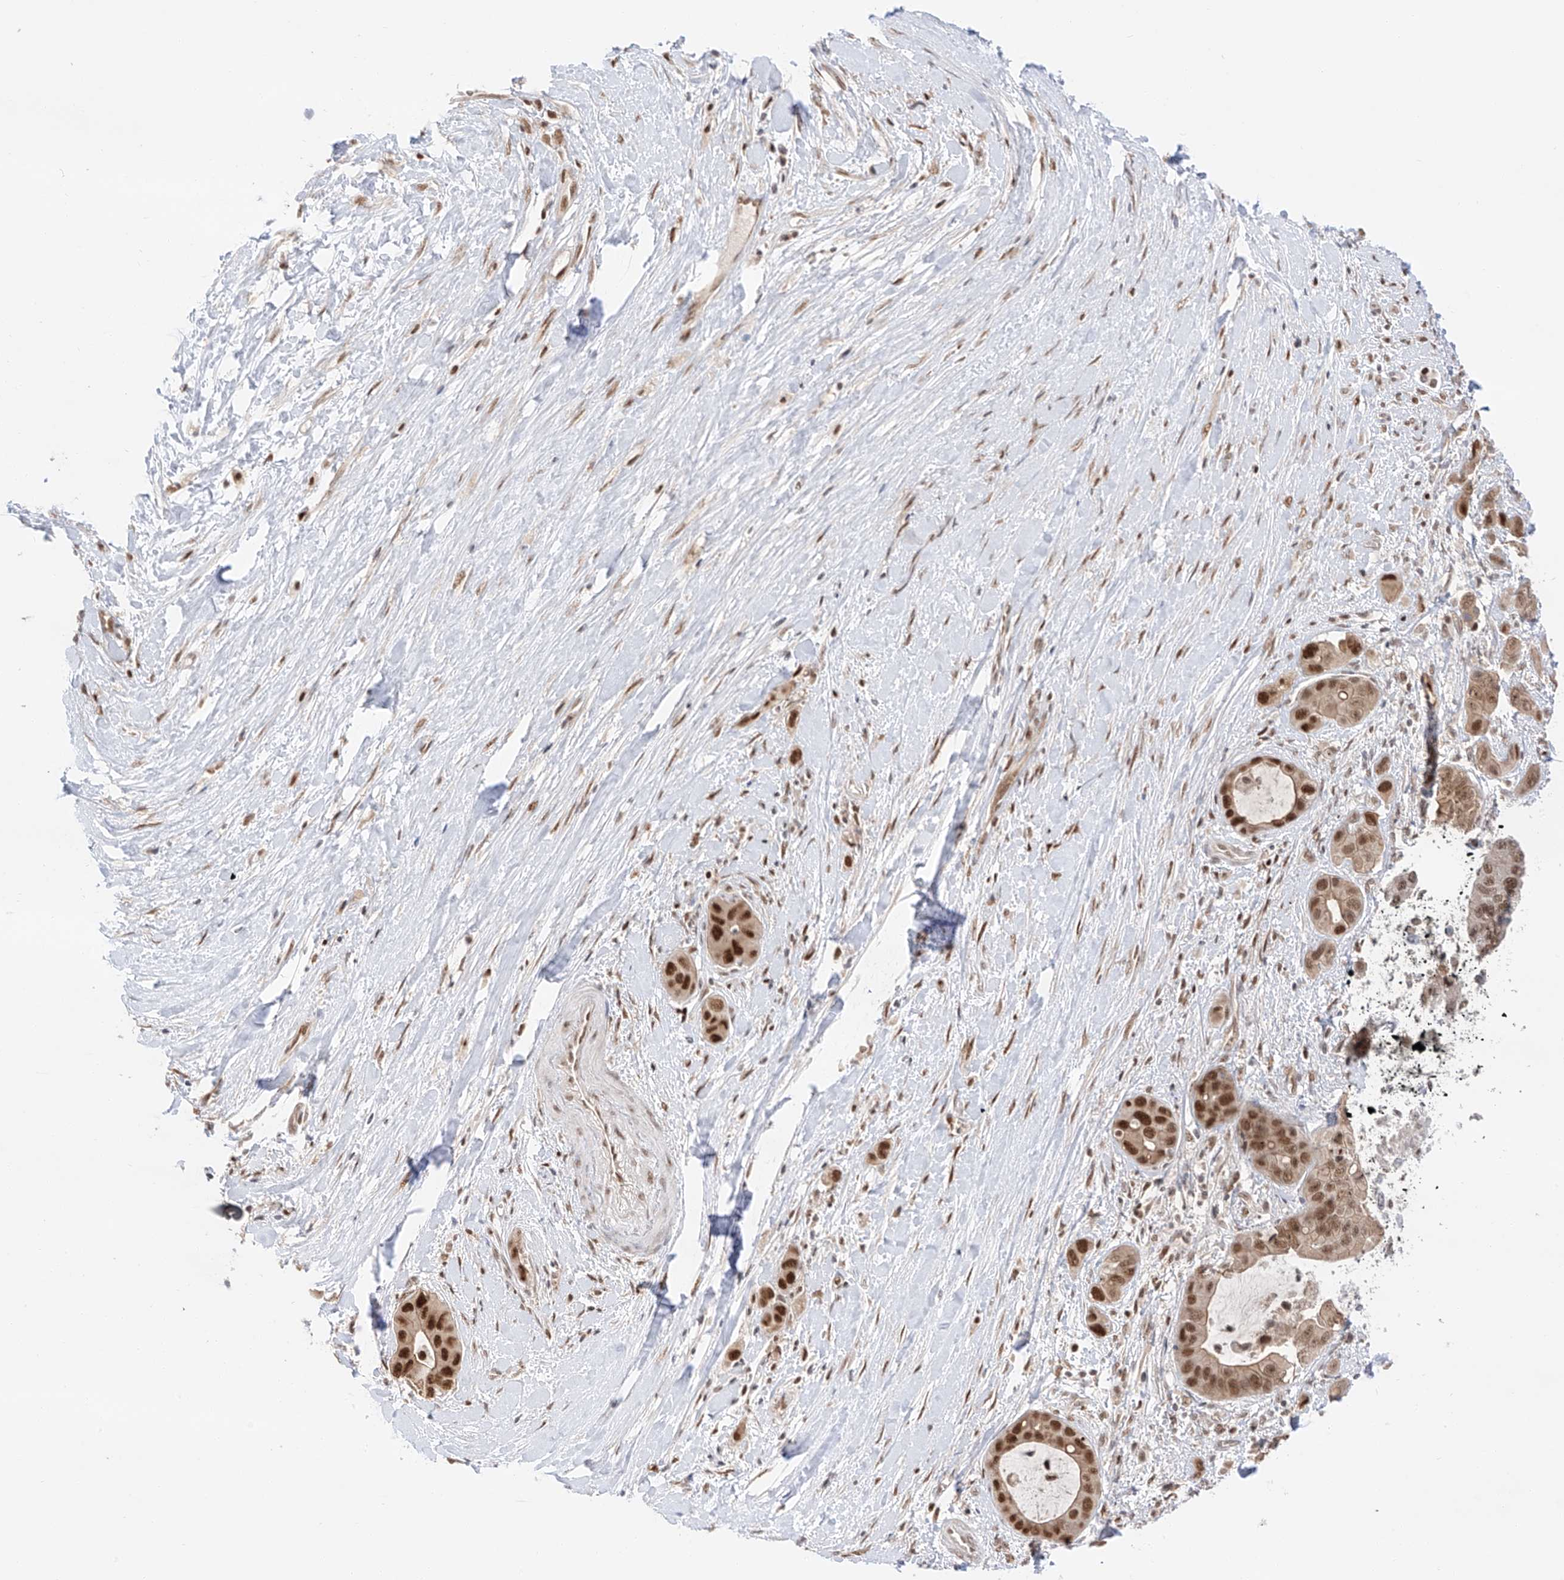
{"staining": {"intensity": "strong", "quantity": ">75%", "location": "nuclear"}, "tissue": "liver cancer", "cell_type": "Tumor cells", "image_type": "cancer", "snomed": [{"axis": "morphology", "description": "Cholangiocarcinoma"}, {"axis": "topography", "description": "Liver"}], "caption": "Immunohistochemistry (IHC) (DAB) staining of liver cholangiocarcinoma displays strong nuclear protein expression in approximately >75% of tumor cells. (Stains: DAB (3,3'-diaminobenzidine) in brown, nuclei in blue, Microscopy: brightfield microscopy at high magnification).", "gene": "POGK", "patient": {"sex": "female", "age": 52}}